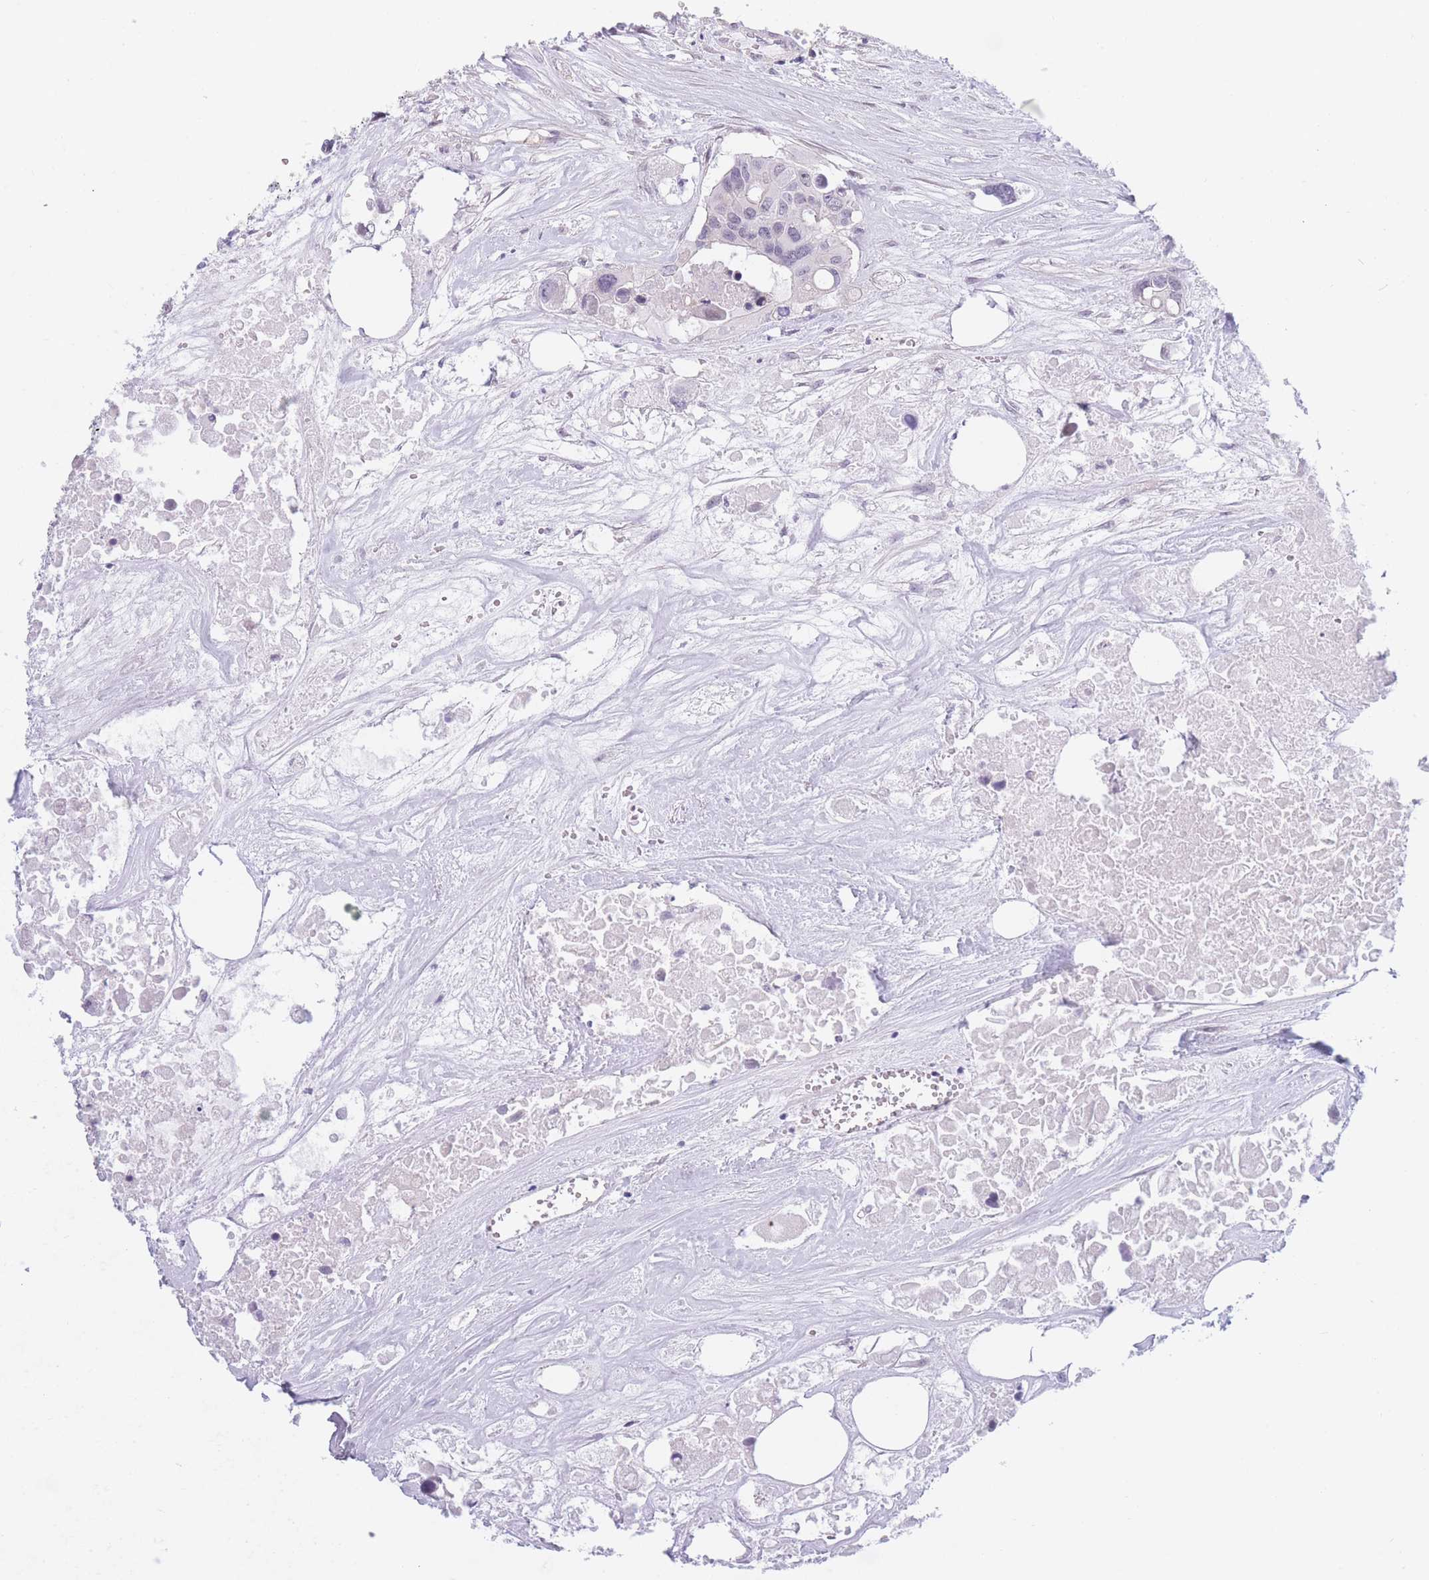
{"staining": {"intensity": "negative", "quantity": "none", "location": "none"}, "tissue": "colorectal cancer", "cell_type": "Tumor cells", "image_type": "cancer", "snomed": [{"axis": "morphology", "description": "Adenocarcinoma, NOS"}, {"axis": "topography", "description": "Colon"}], "caption": "The photomicrograph reveals no significant staining in tumor cells of adenocarcinoma (colorectal).", "gene": "PODXL", "patient": {"sex": "male", "age": 77}}